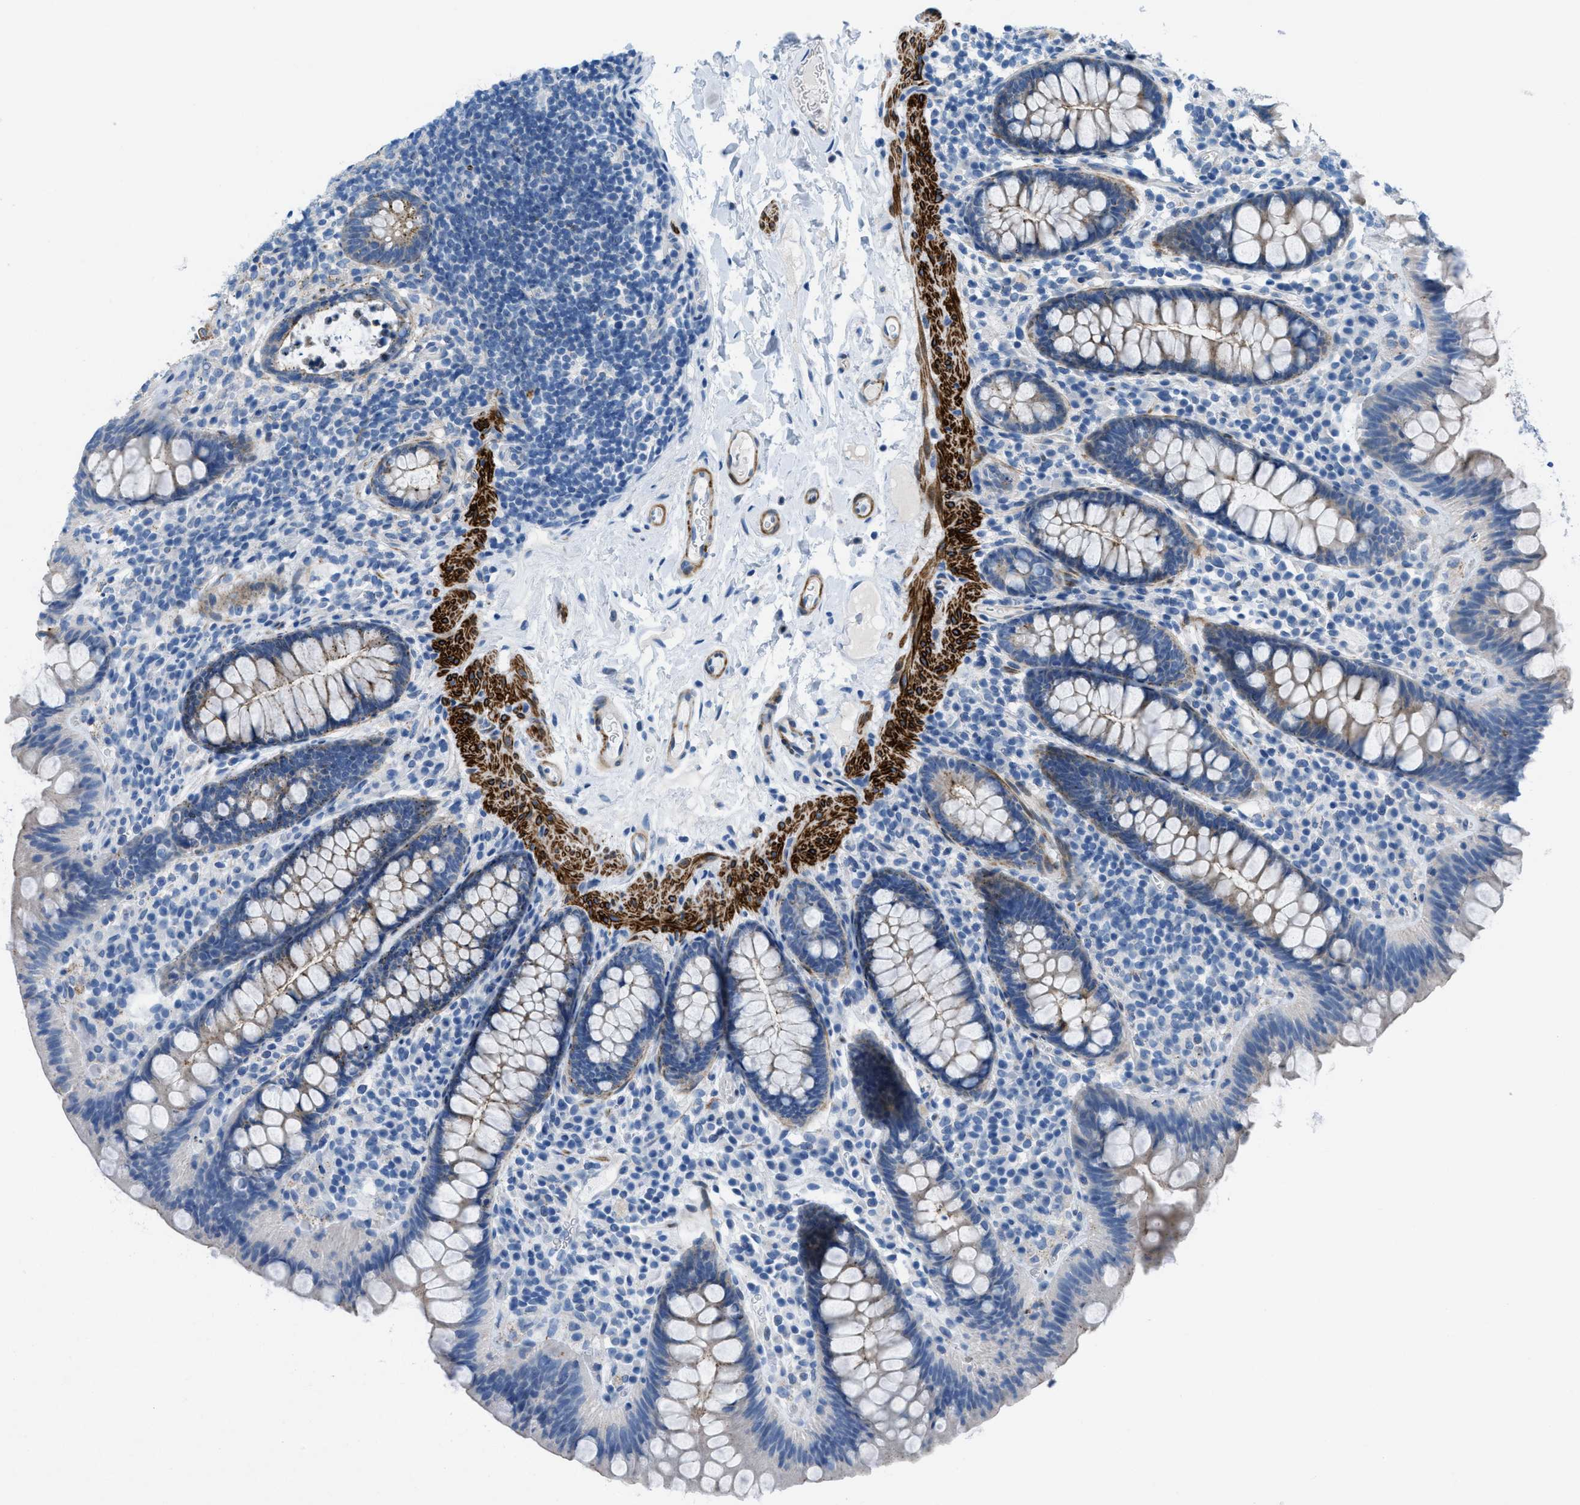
{"staining": {"intensity": "negative", "quantity": "none", "location": "none"}, "tissue": "colon", "cell_type": "Endothelial cells", "image_type": "normal", "snomed": [{"axis": "morphology", "description": "Normal tissue, NOS"}, {"axis": "topography", "description": "Colon"}], "caption": "DAB immunohistochemical staining of benign human colon exhibits no significant expression in endothelial cells. The staining was performed using DAB (3,3'-diaminobenzidine) to visualize the protein expression in brown, while the nuclei were stained in blue with hematoxylin (Magnification: 20x).", "gene": "MFSD13A", "patient": {"sex": "female", "age": 80}}